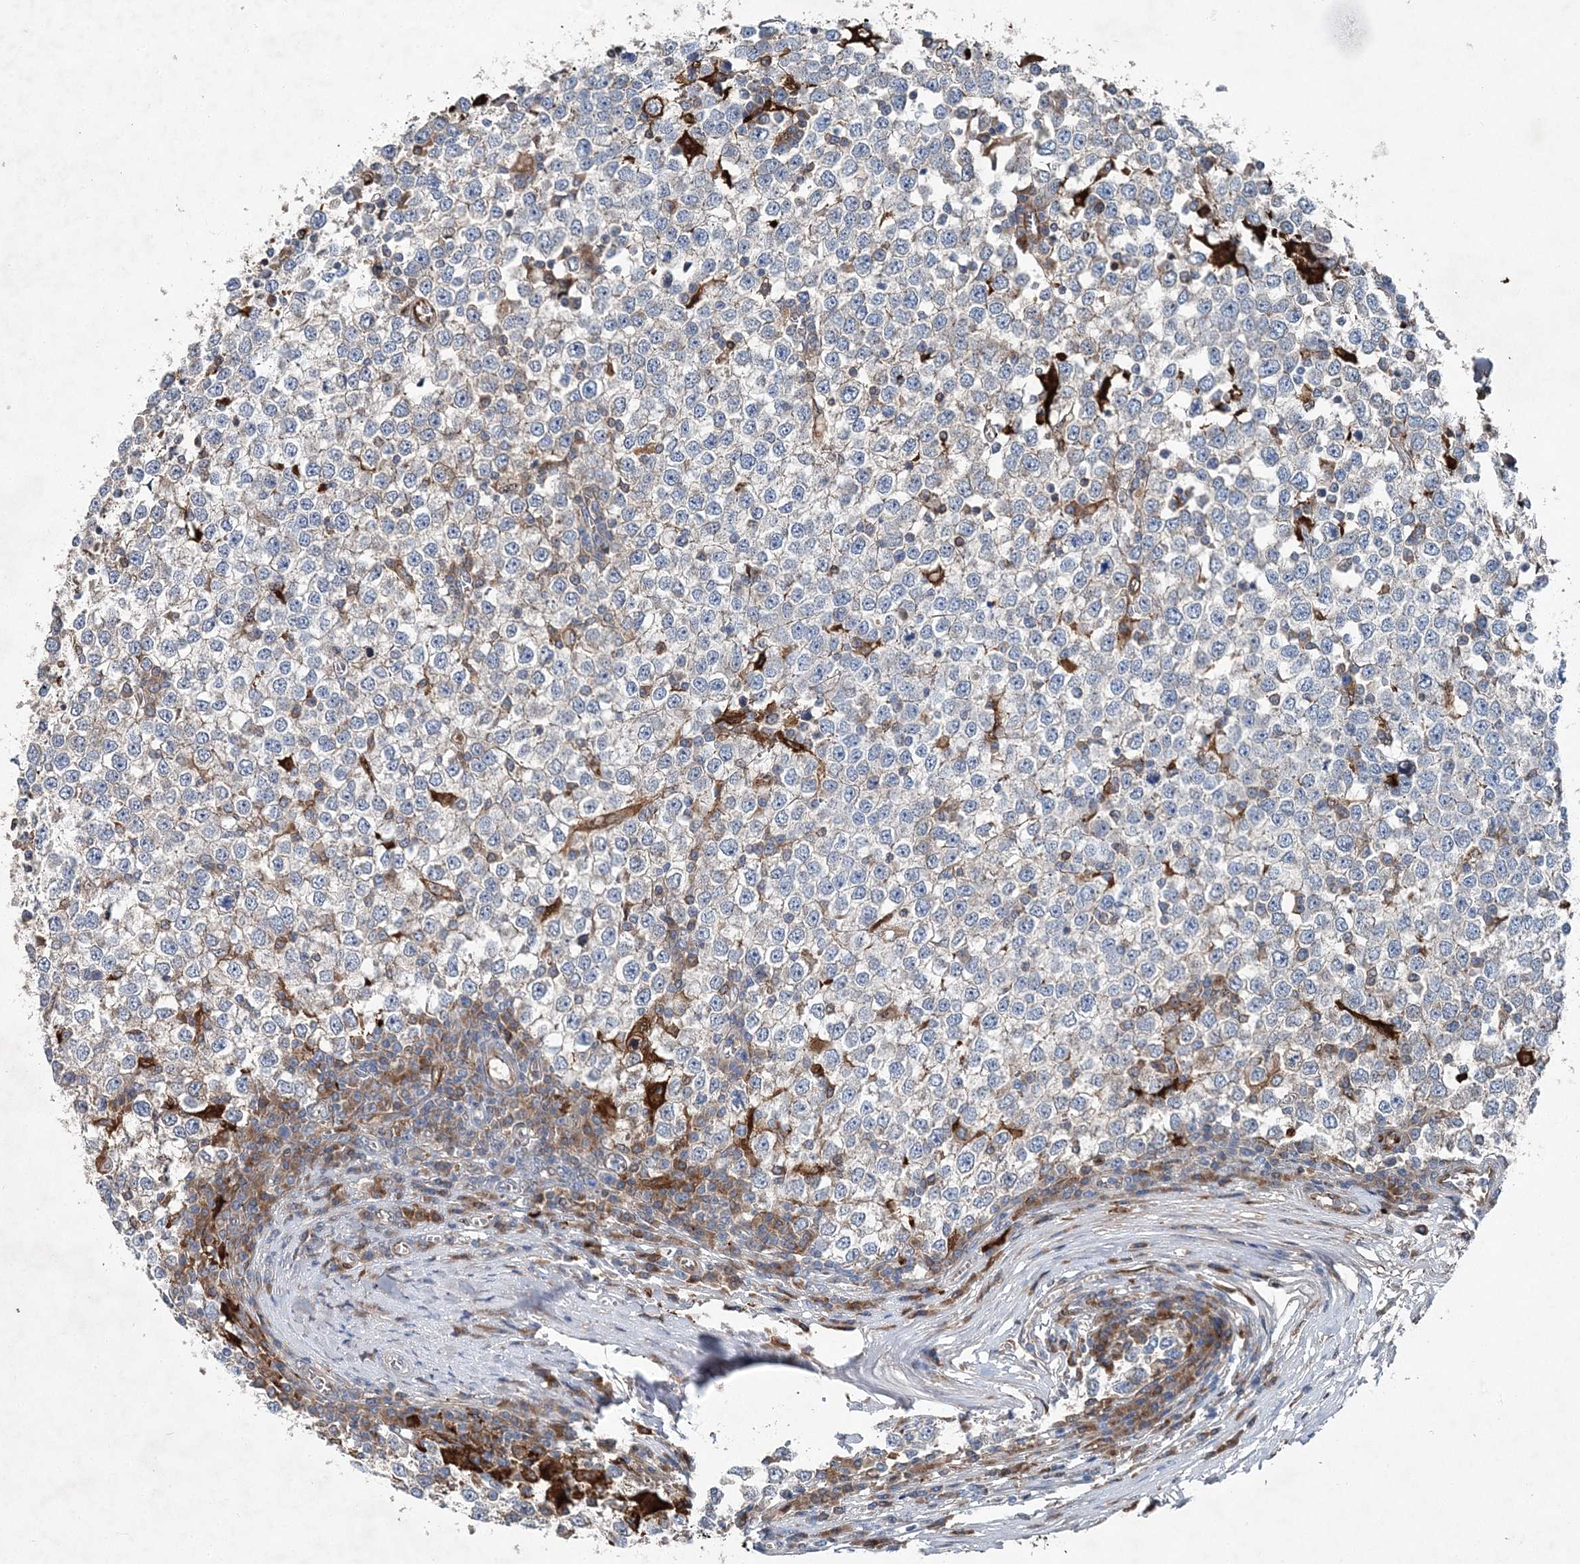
{"staining": {"intensity": "negative", "quantity": "none", "location": "none"}, "tissue": "testis cancer", "cell_type": "Tumor cells", "image_type": "cancer", "snomed": [{"axis": "morphology", "description": "Seminoma, NOS"}, {"axis": "topography", "description": "Testis"}], "caption": "Tumor cells are negative for brown protein staining in testis cancer.", "gene": "SPOPL", "patient": {"sex": "male", "age": 65}}